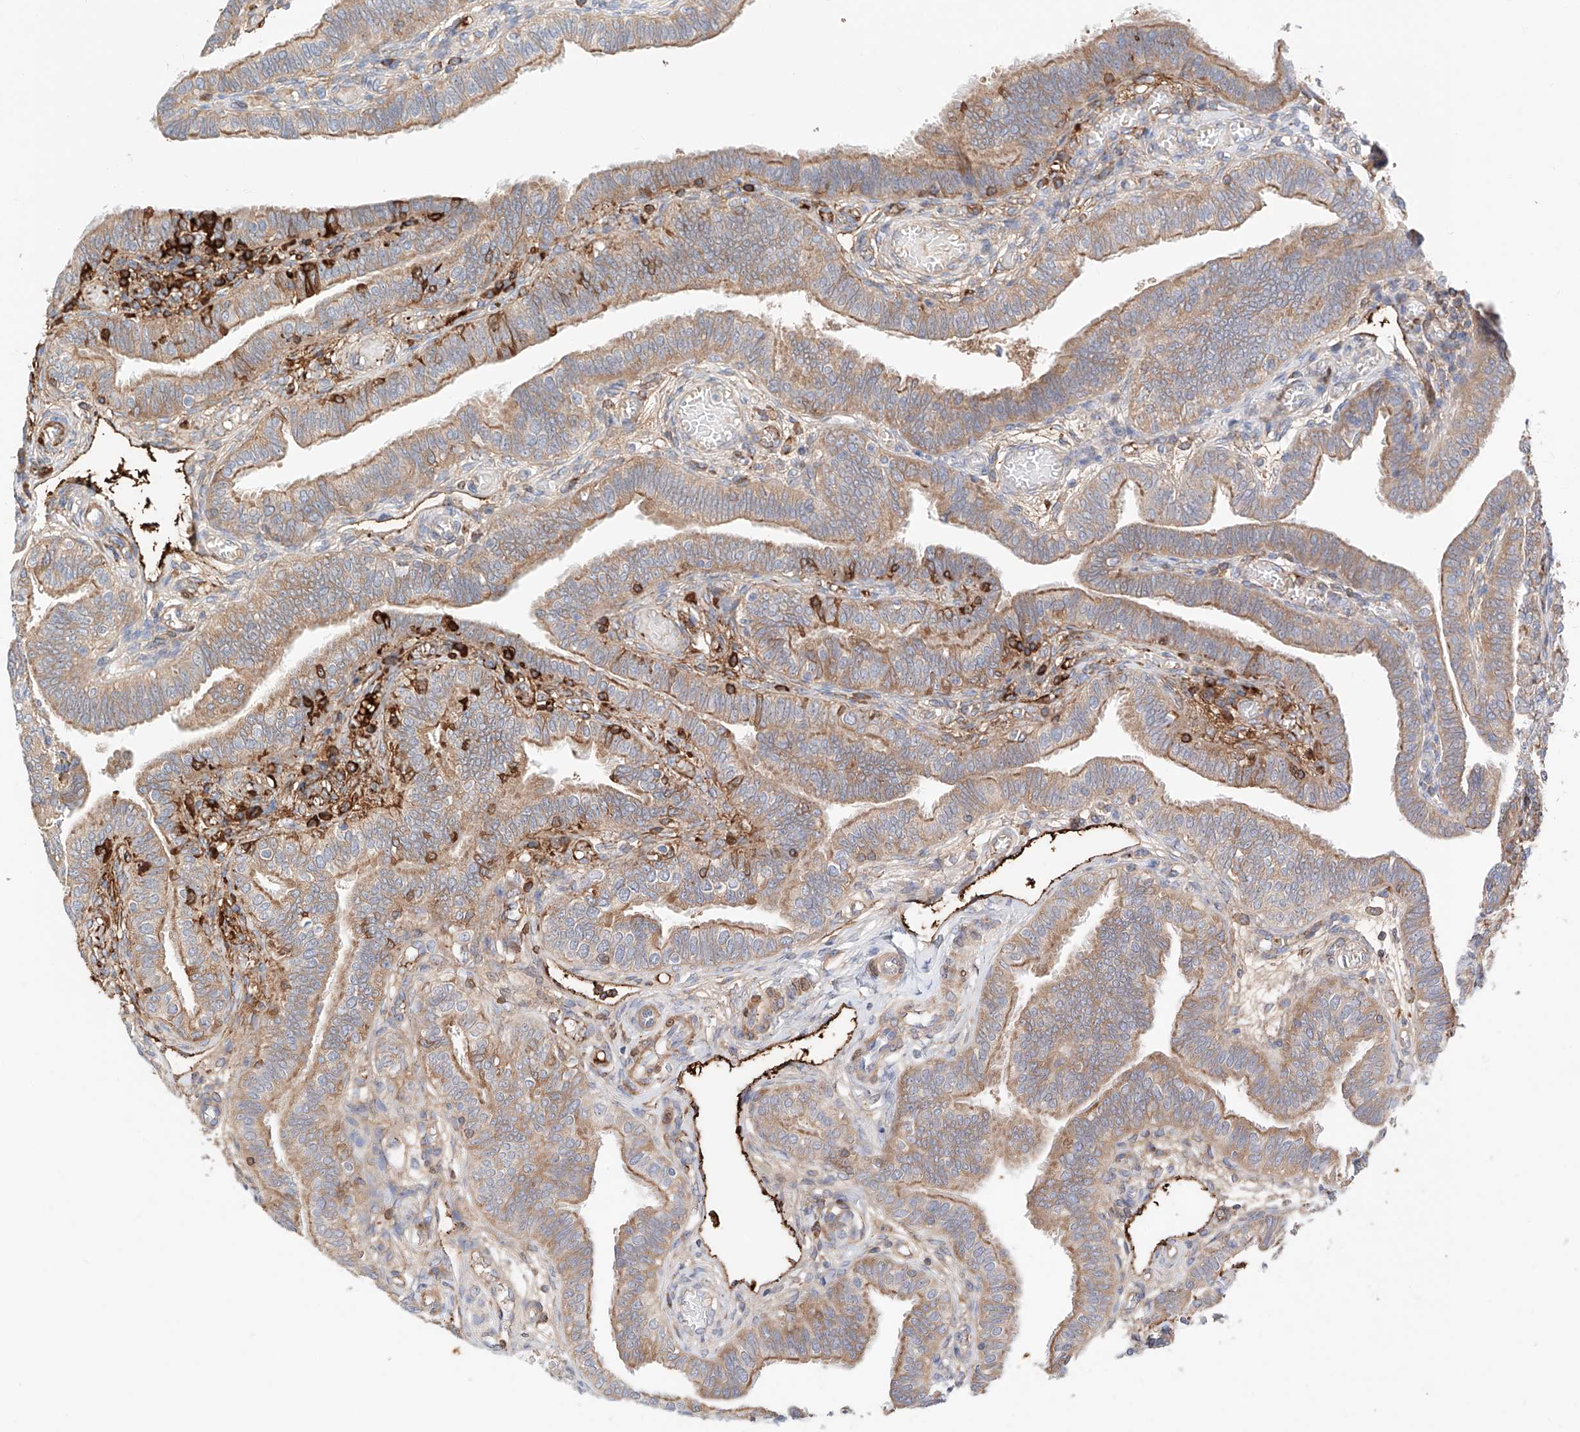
{"staining": {"intensity": "moderate", "quantity": ">75%", "location": "cytoplasmic/membranous"}, "tissue": "fallopian tube", "cell_type": "Glandular cells", "image_type": "normal", "snomed": [{"axis": "morphology", "description": "Normal tissue, NOS"}, {"axis": "topography", "description": "Fallopian tube"}], "caption": "A medium amount of moderate cytoplasmic/membranous positivity is identified in approximately >75% of glandular cells in benign fallopian tube.", "gene": "PGGT1B", "patient": {"sex": "female", "age": 39}}